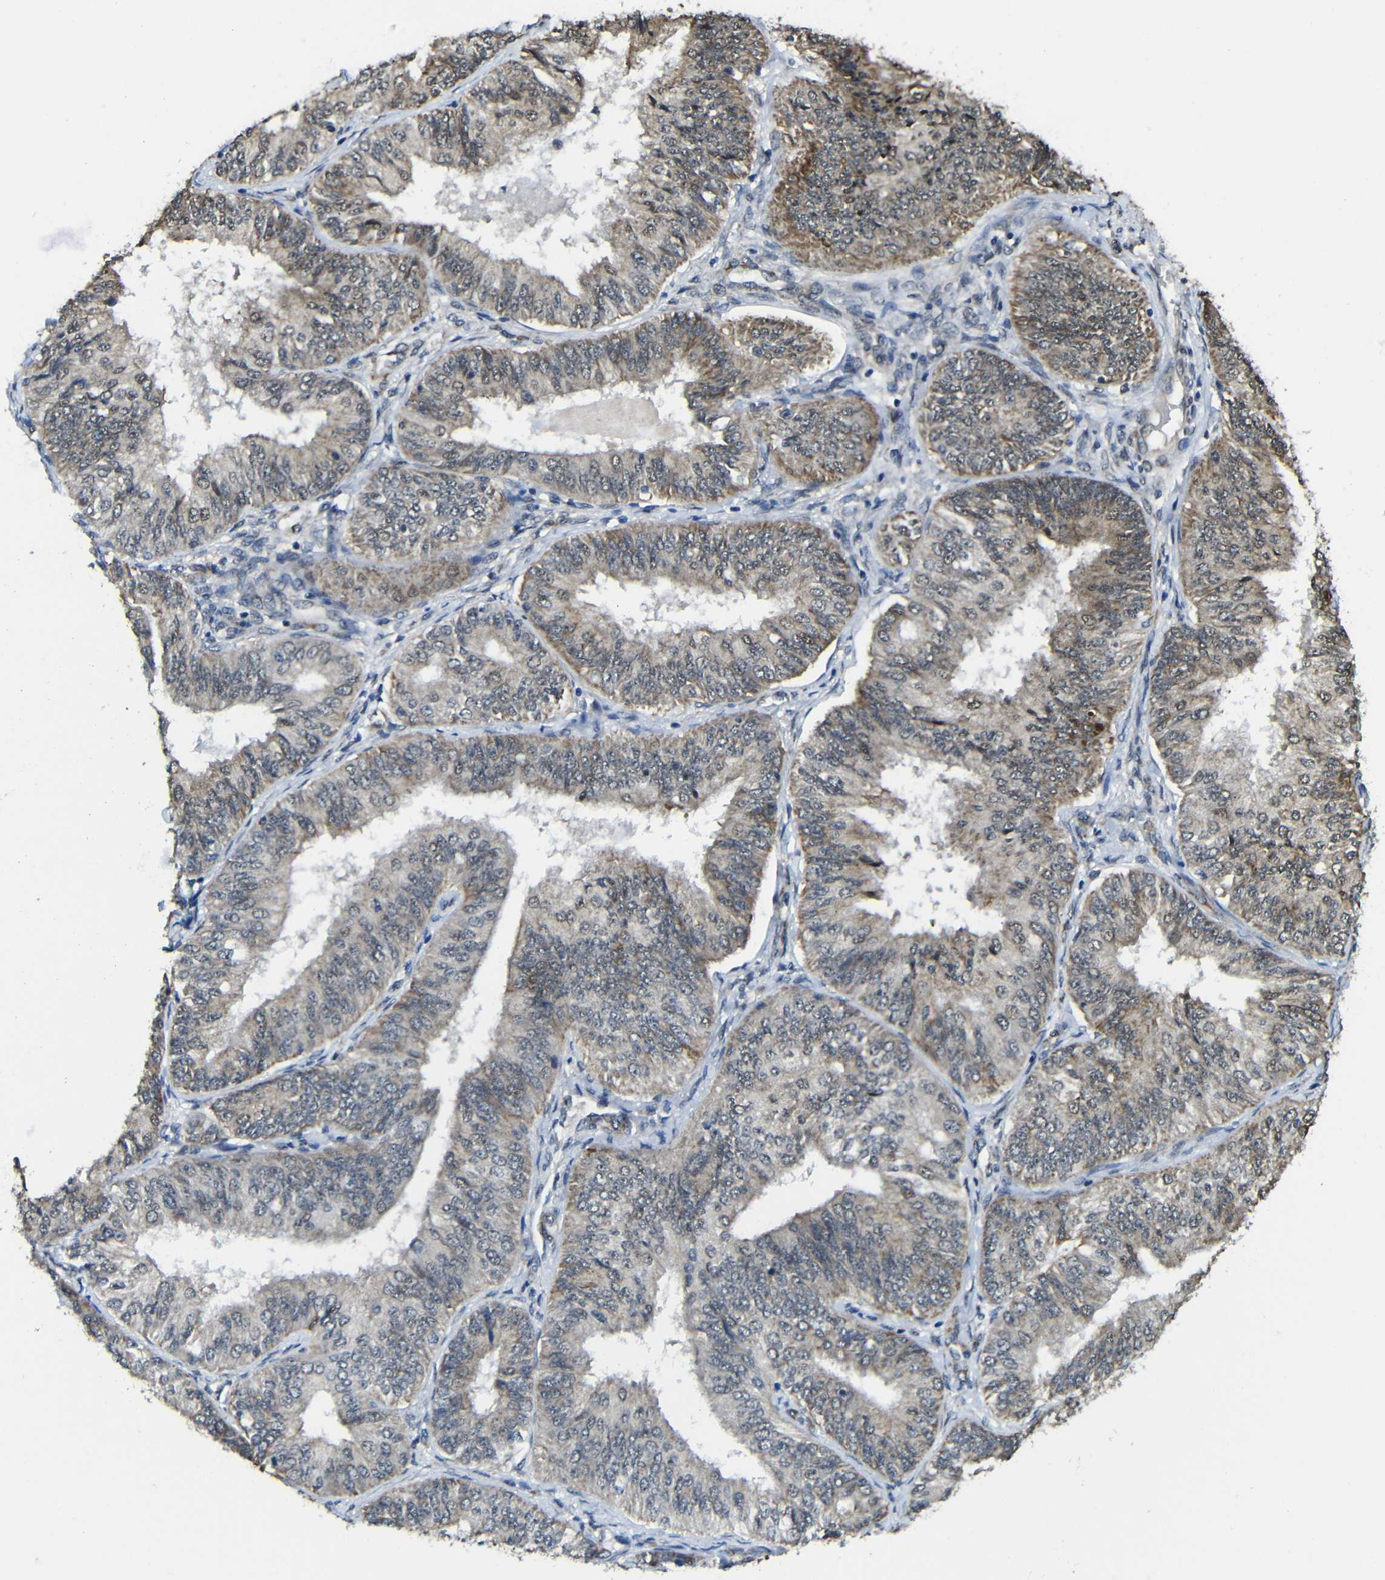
{"staining": {"intensity": "moderate", "quantity": "25%-75%", "location": "cytoplasmic/membranous"}, "tissue": "endometrial cancer", "cell_type": "Tumor cells", "image_type": "cancer", "snomed": [{"axis": "morphology", "description": "Adenocarcinoma, NOS"}, {"axis": "topography", "description": "Endometrium"}], "caption": "Immunohistochemistry (DAB) staining of human adenocarcinoma (endometrial) reveals moderate cytoplasmic/membranous protein positivity in about 25%-75% of tumor cells.", "gene": "FAM172A", "patient": {"sex": "female", "age": 58}}